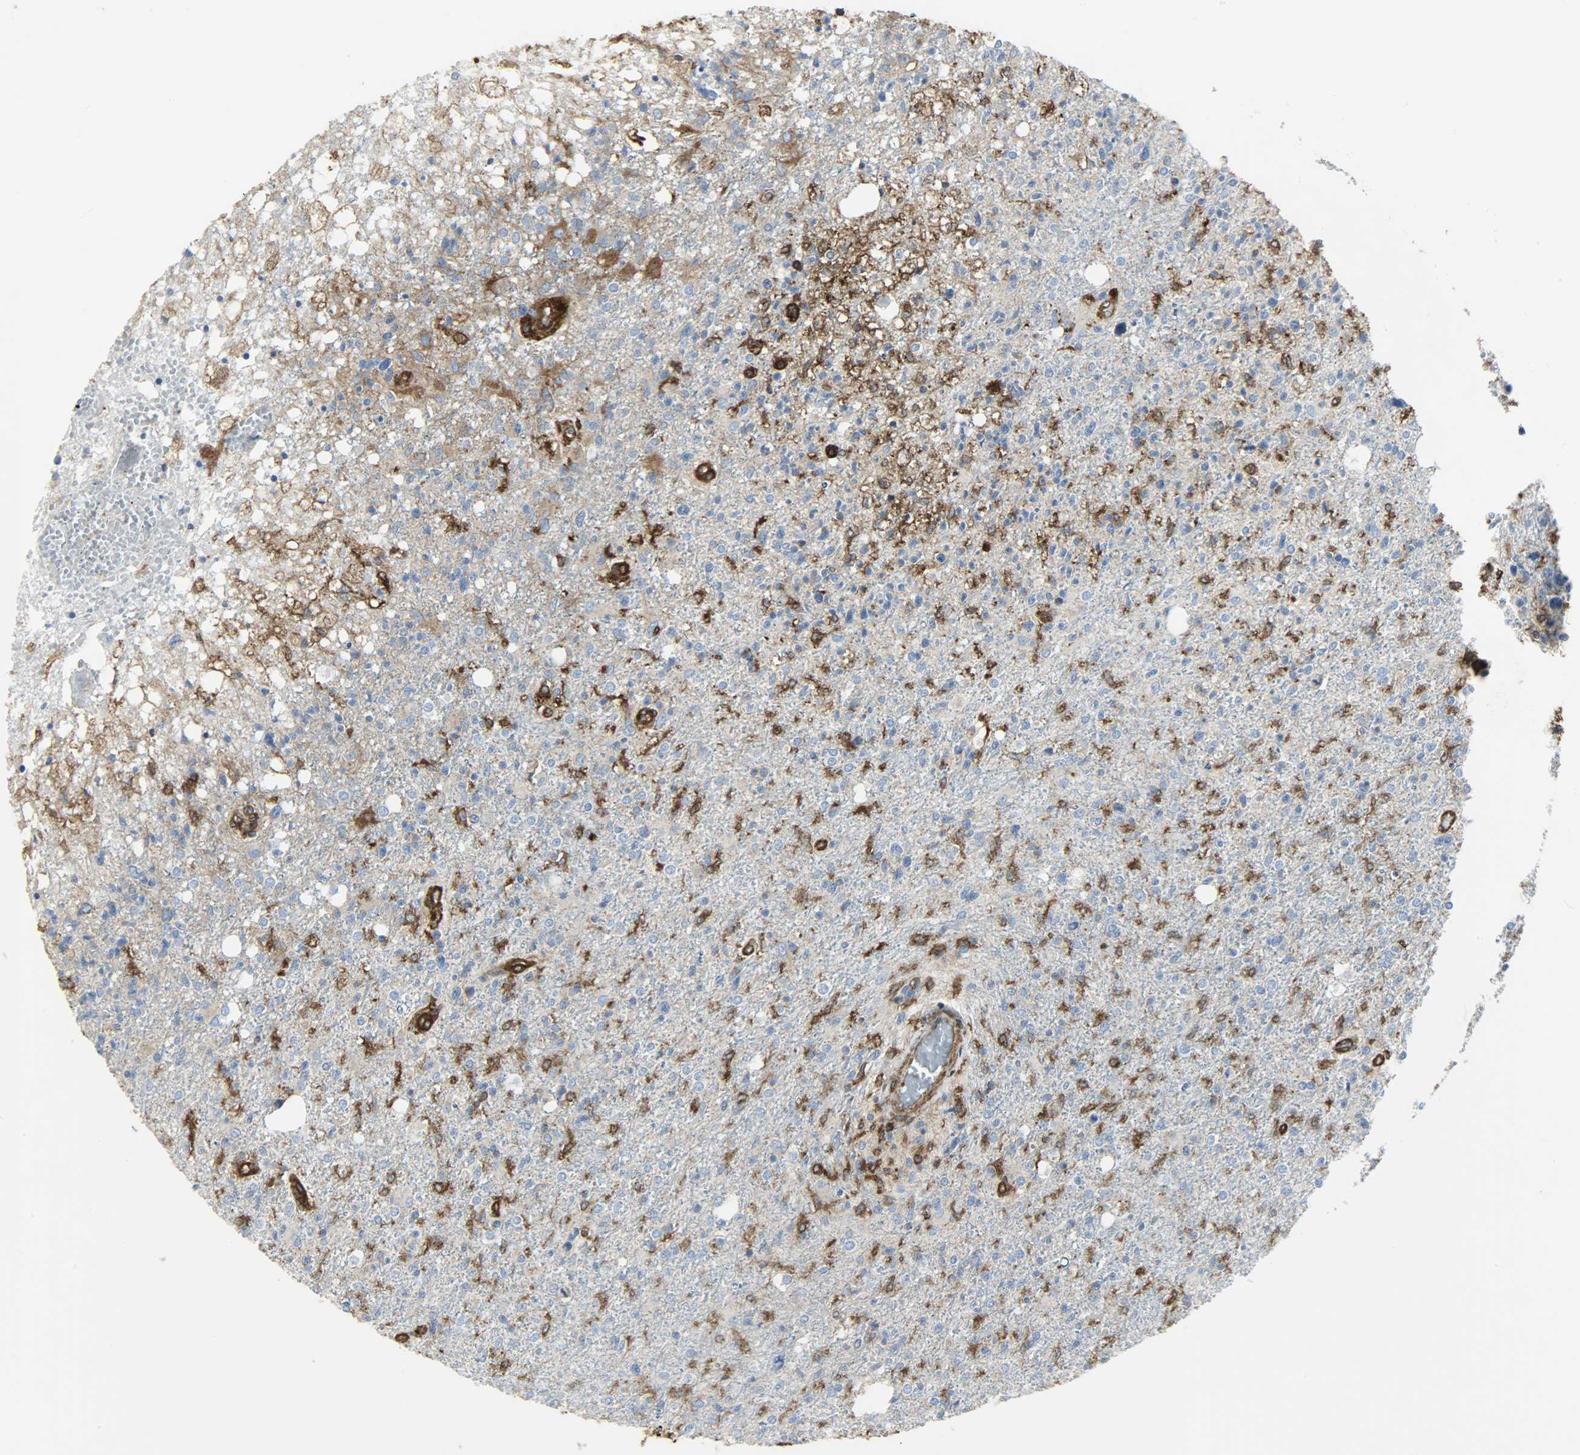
{"staining": {"intensity": "moderate", "quantity": "25%-75%", "location": "cytoplasmic/membranous"}, "tissue": "glioma", "cell_type": "Tumor cells", "image_type": "cancer", "snomed": [{"axis": "morphology", "description": "Glioma, malignant, High grade"}, {"axis": "topography", "description": "Cerebral cortex"}], "caption": "Immunohistochemistry (IHC) staining of malignant high-grade glioma, which shows medium levels of moderate cytoplasmic/membranous staining in approximately 25%-75% of tumor cells indicating moderate cytoplasmic/membranous protein staining. The staining was performed using DAB (3,3'-diaminobenzidine) (brown) for protein detection and nuclei were counterstained in hematoxylin (blue).", "gene": "VASP", "patient": {"sex": "male", "age": 76}}